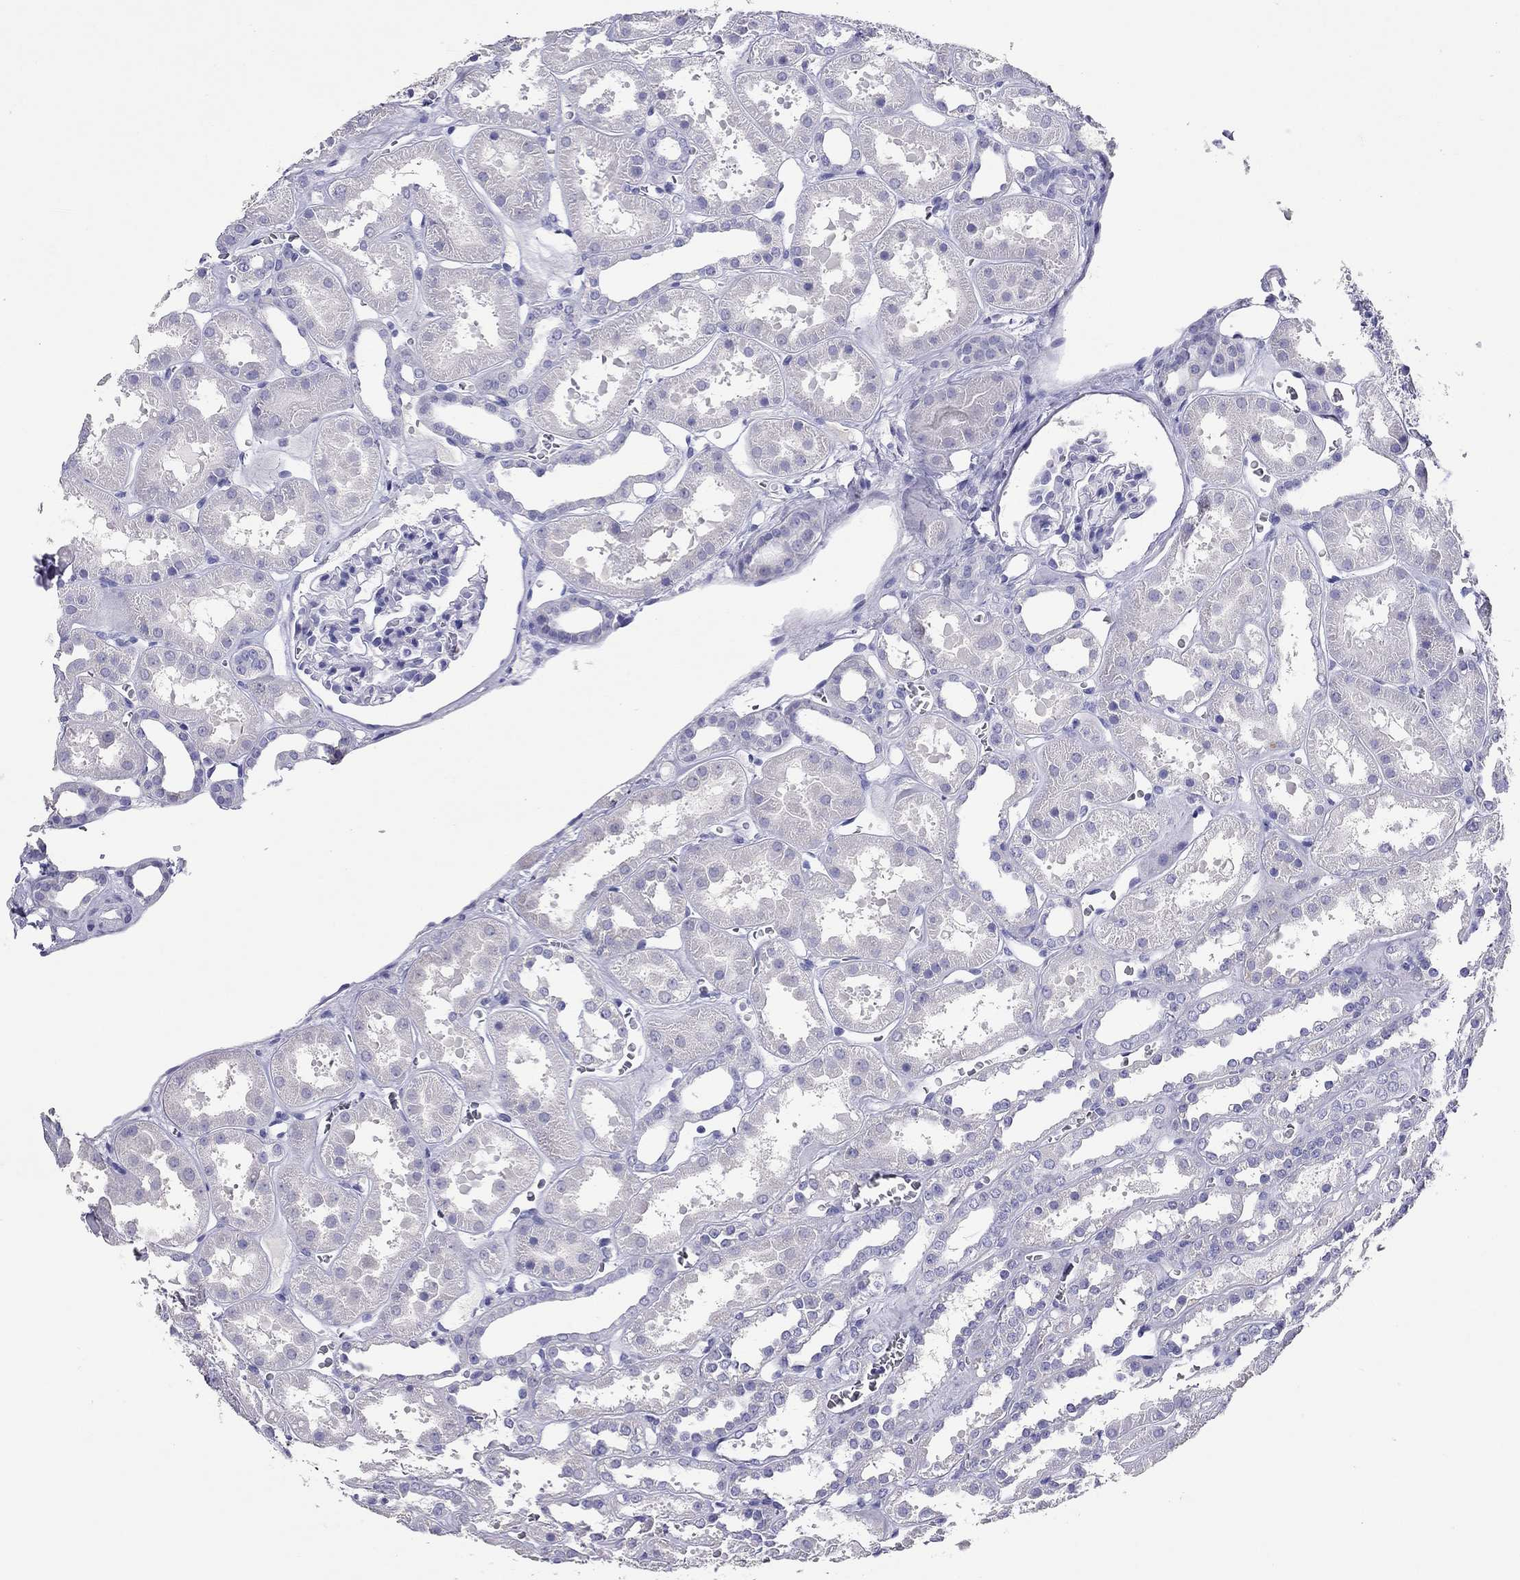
{"staining": {"intensity": "negative", "quantity": "none", "location": "none"}, "tissue": "kidney", "cell_type": "Cells in glomeruli", "image_type": "normal", "snomed": [{"axis": "morphology", "description": "Normal tissue, NOS"}, {"axis": "topography", "description": "Kidney"}], "caption": "An IHC image of benign kidney is shown. There is no staining in cells in glomeruli of kidney.", "gene": "CALHM1", "patient": {"sex": "female", "age": 41}}